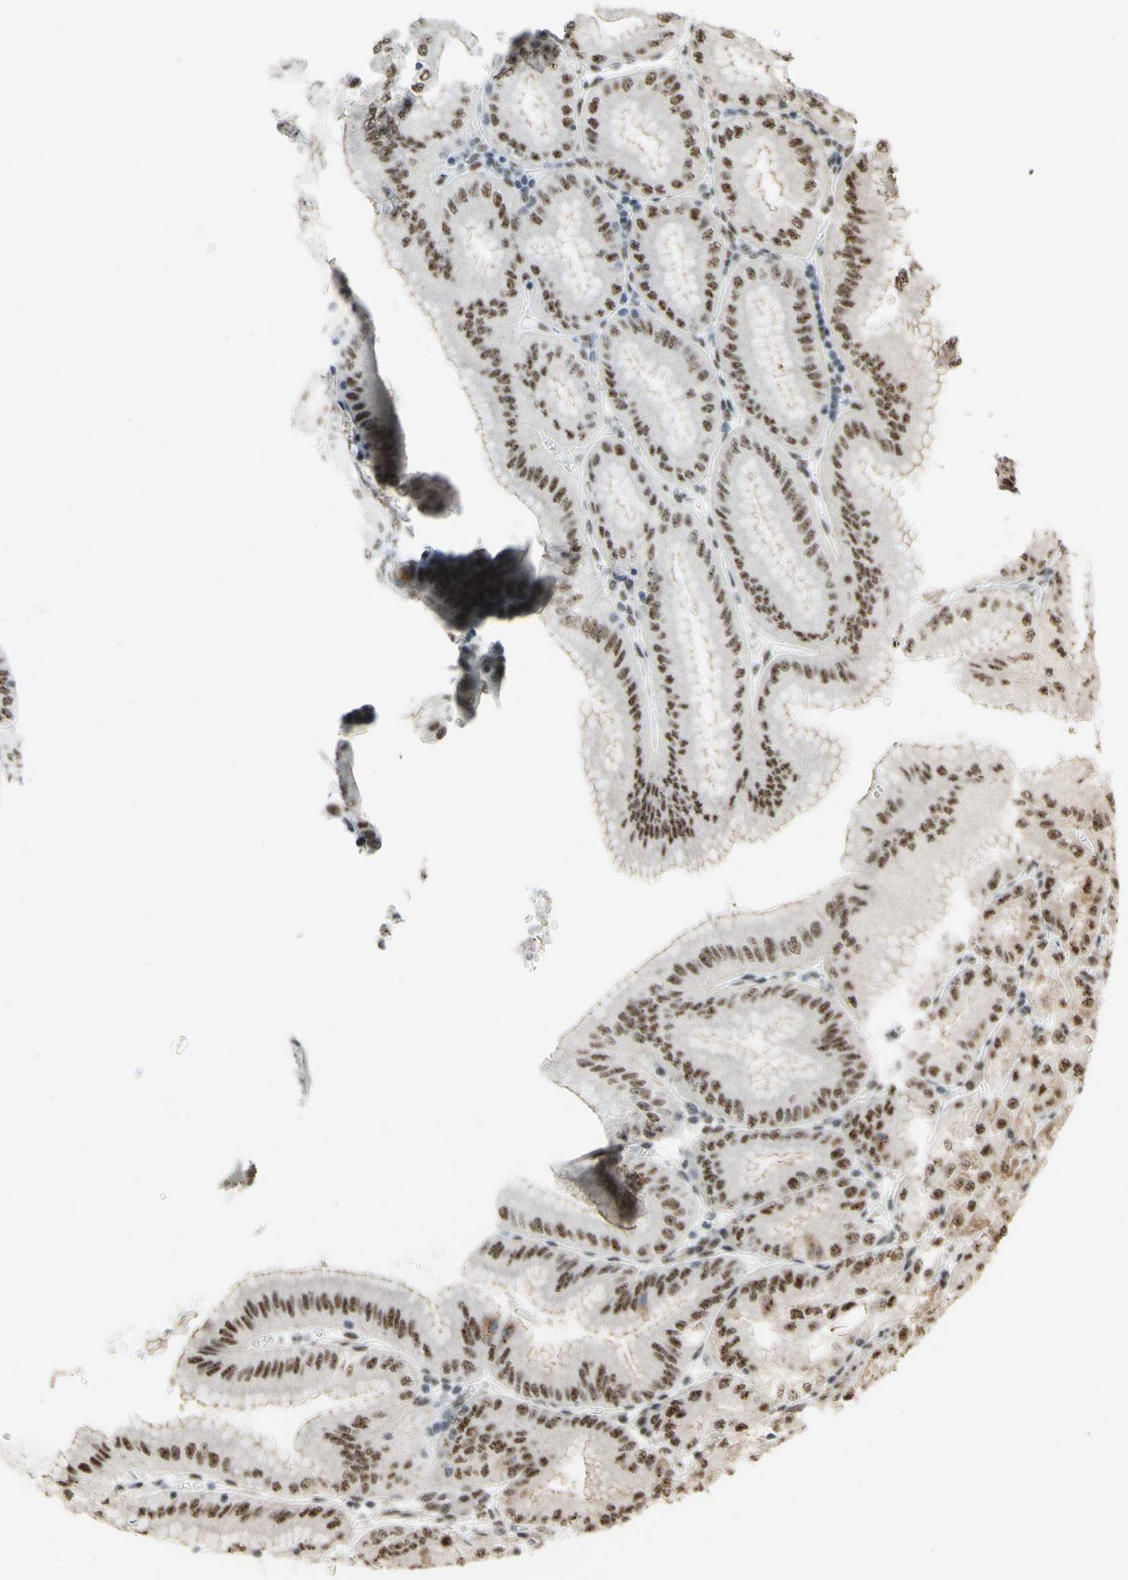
{"staining": {"intensity": "strong", "quantity": ">75%", "location": "cytoplasmic/membranous,nuclear"}, "tissue": "stomach", "cell_type": "Glandular cells", "image_type": "normal", "snomed": [{"axis": "morphology", "description": "Normal tissue, NOS"}, {"axis": "topography", "description": "Stomach, lower"}], "caption": "This image displays unremarkable stomach stained with immunohistochemistry (IHC) to label a protein in brown. The cytoplasmic/membranous,nuclear of glandular cells show strong positivity for the protein. Nuclei are counter-stained blue.", "gene": "SAP18", "patient": {"sex": "male", "age": 71}}